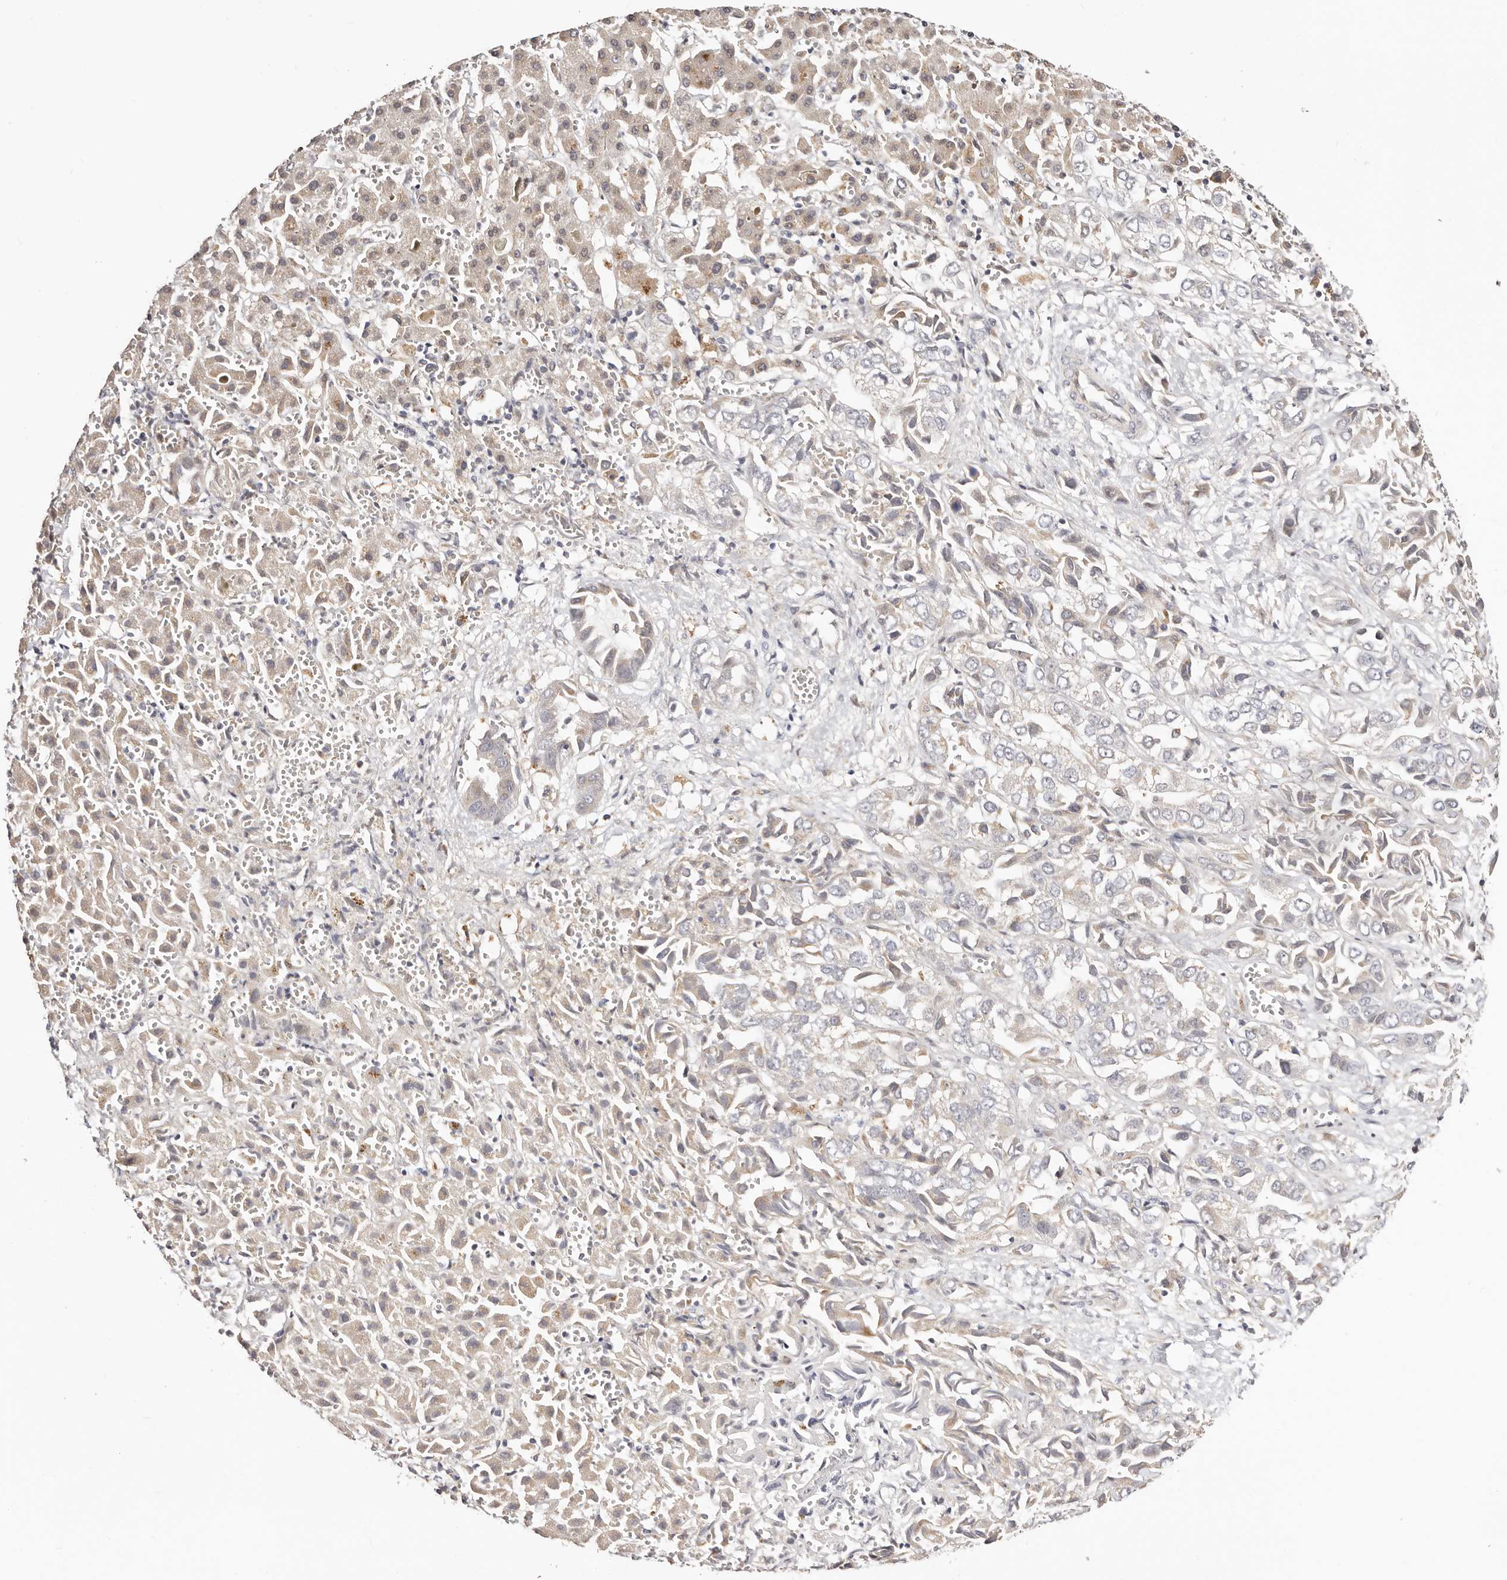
{"staining": {"intensity": "weak", "quantity": "<25%", "location": "cytoplasmic/membranous"}, "tissue": "liver cancer", "cell_type": "Tumor cells", "image_type": "cancer", "snomed": [{"axis": "morphology", "description": "Cholangiocarcinoma"}, {"axis": "topography", "description": "Liver"}], "caption": "Immunohistochemical staining of human liver cancer shows no significant expression in tumor cells.", "gene": "CTNNBL1", "patient": {"sex": "female", "age": 52}}